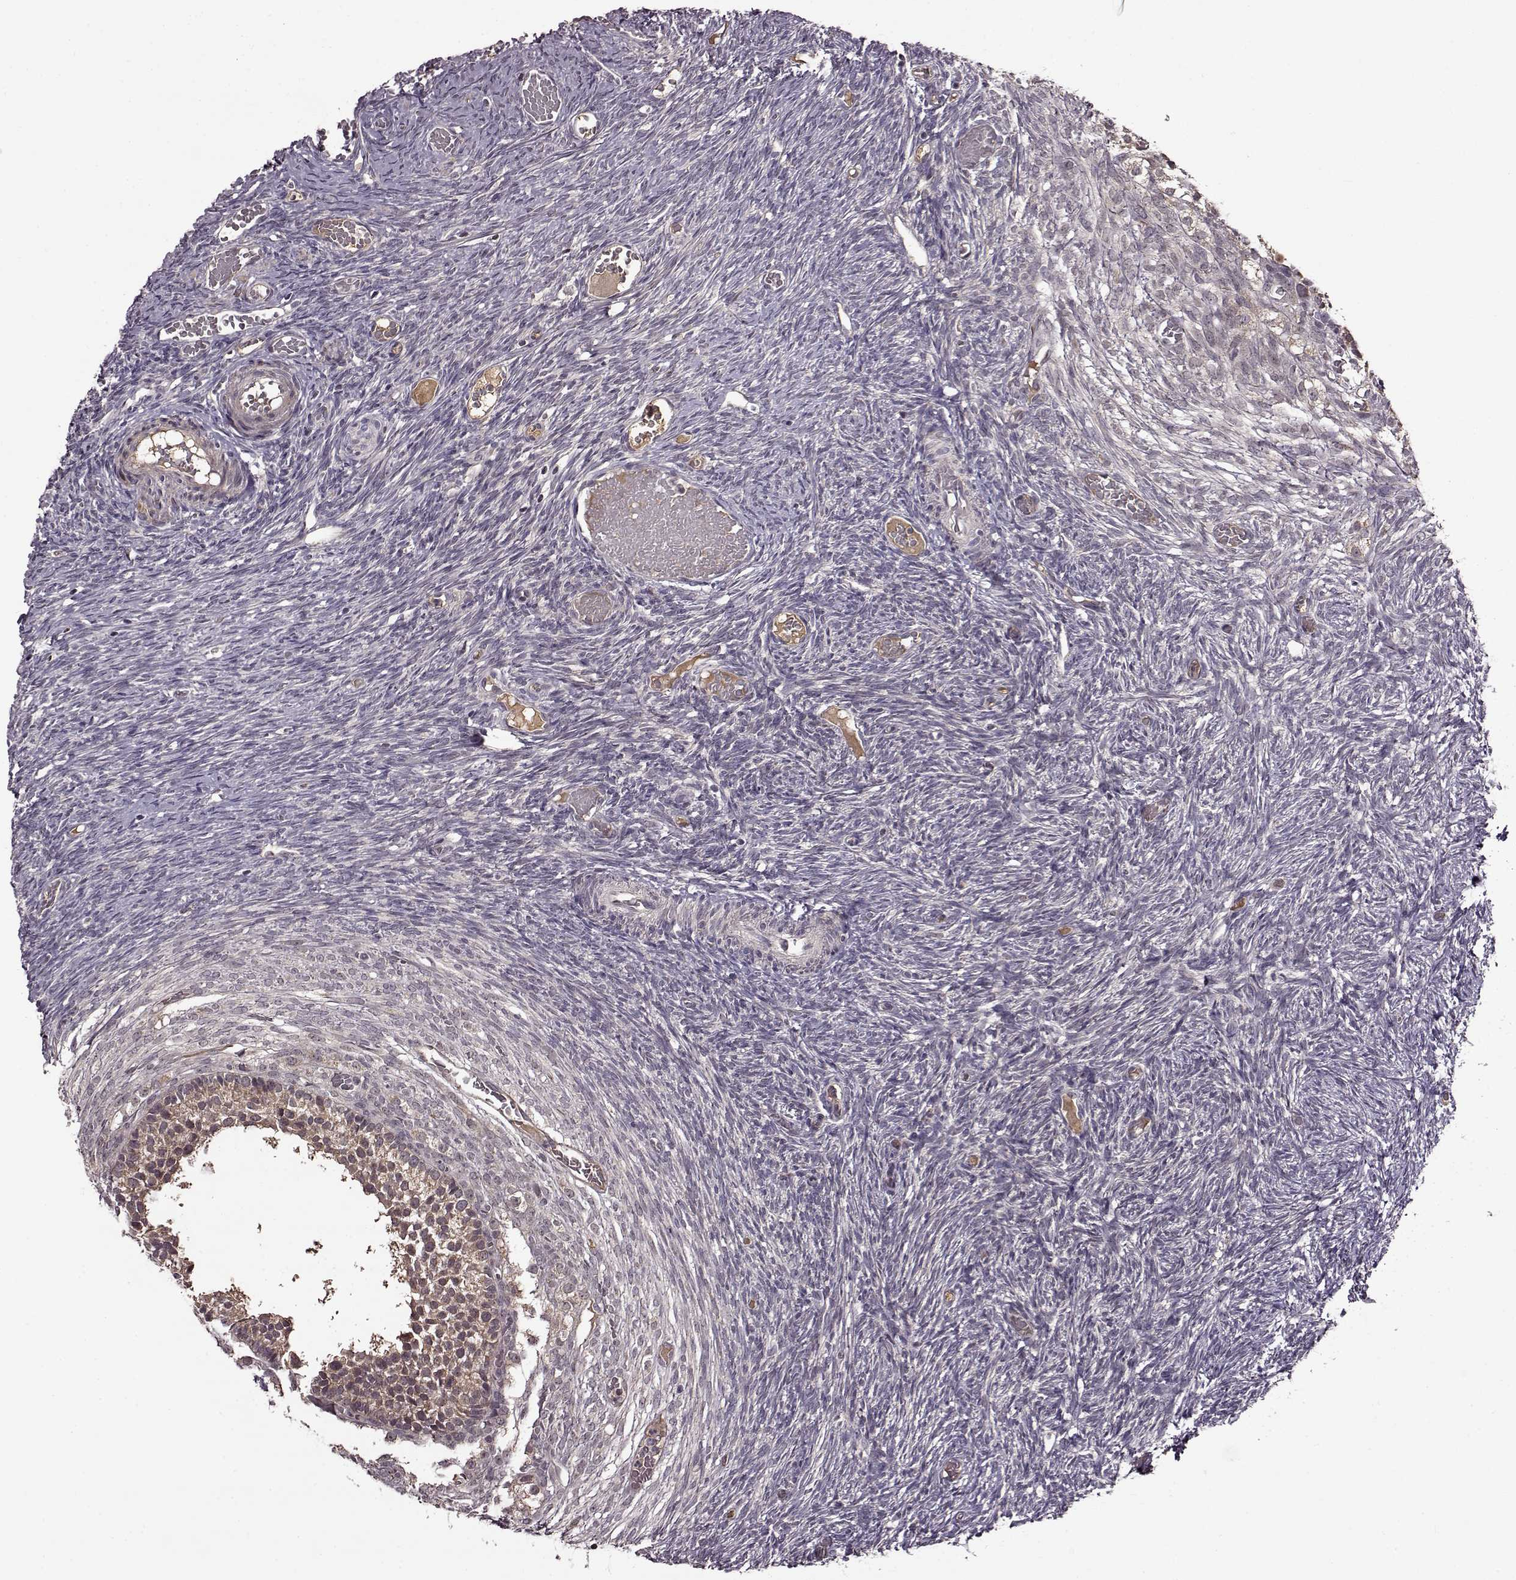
{"staining": {"intensity": "weak", "quantity": "25%-75%", "location": "cytoplasmic/membranous"}, "tissue": "ovary", "cell_type": "Follicle cells", "image_type": "normal", "snomed": [{"axis": "morphology", "description": "Normal tissue, NOS"}, {"axis": "topography", "description": "Ovary"}], "caption": "An immunohistochemistry micrograph of unremarkable tissue is shown. Protein staining in brown labels weak cytoplasmic/membranous positivity in ovary within follicle cells. The staining is performed using DAB brown chromogen to label protein expression. The nuclei are counter-stained blue using hematoxylin.", "gene": "MAIP1", "patient": {"sex": "female", "age": 39}}